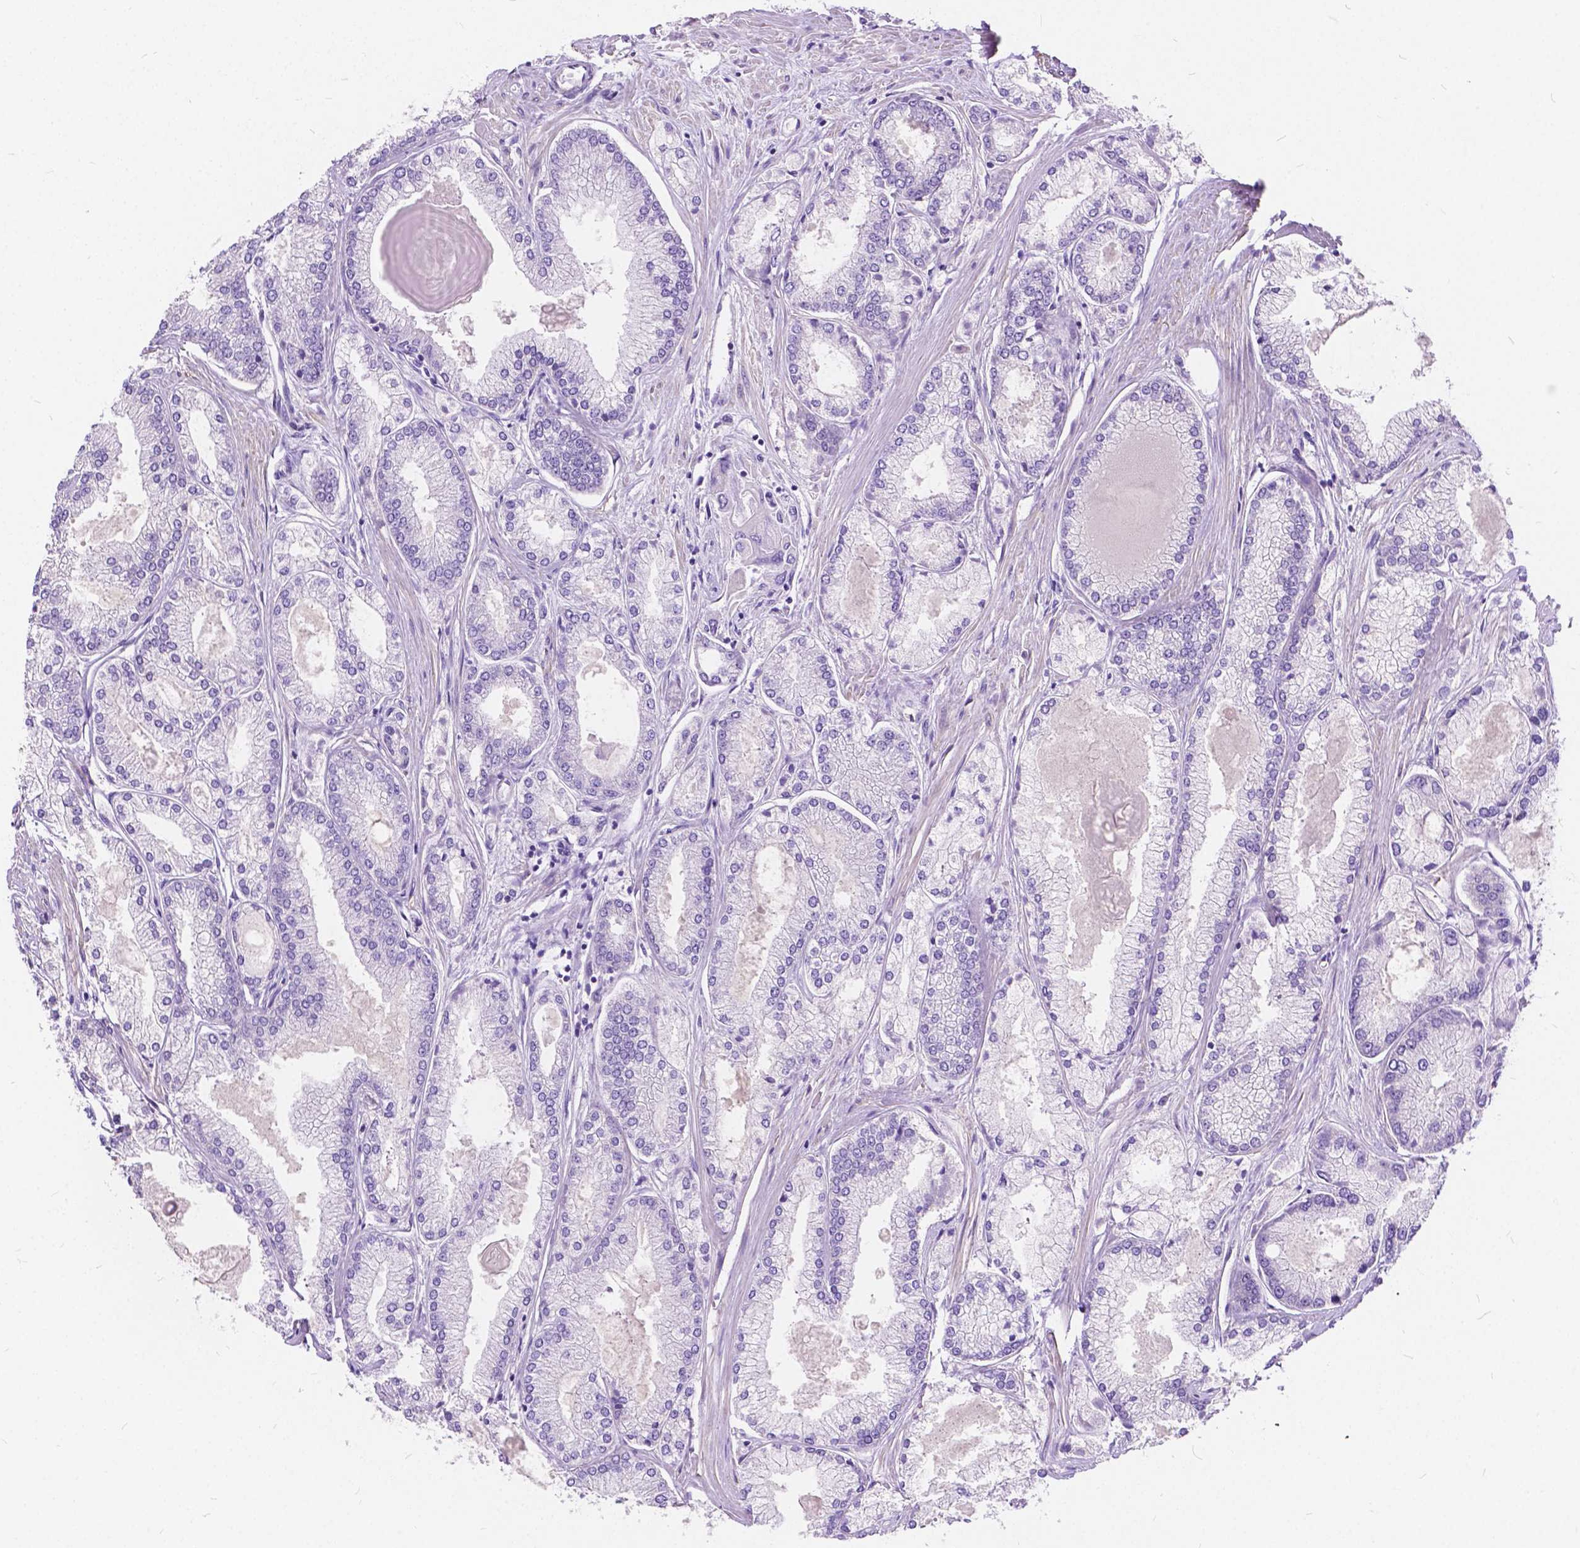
{"staining": {"intensity": "negative", "quantity": "none", "location": "none"}, "tissue": "prostate cancer", "cell_type": "Tumor cells", "image_type": "cancer", "snomed": [{"axis": "morphology", "description": "Adenocarcinoma, High grade"}, {"axis": "topography", "description": "Prostate"}], "caption": "Immunohistochemistry image of neoplastic tissue: prostate high-grade adenocarcinoma stained with DAB (3,3'-diaminobenzidine) displays no significant protein positivity in tumor cells.", "gene": "CHRM1", "patient": {"sex": "male", "age": 68}}